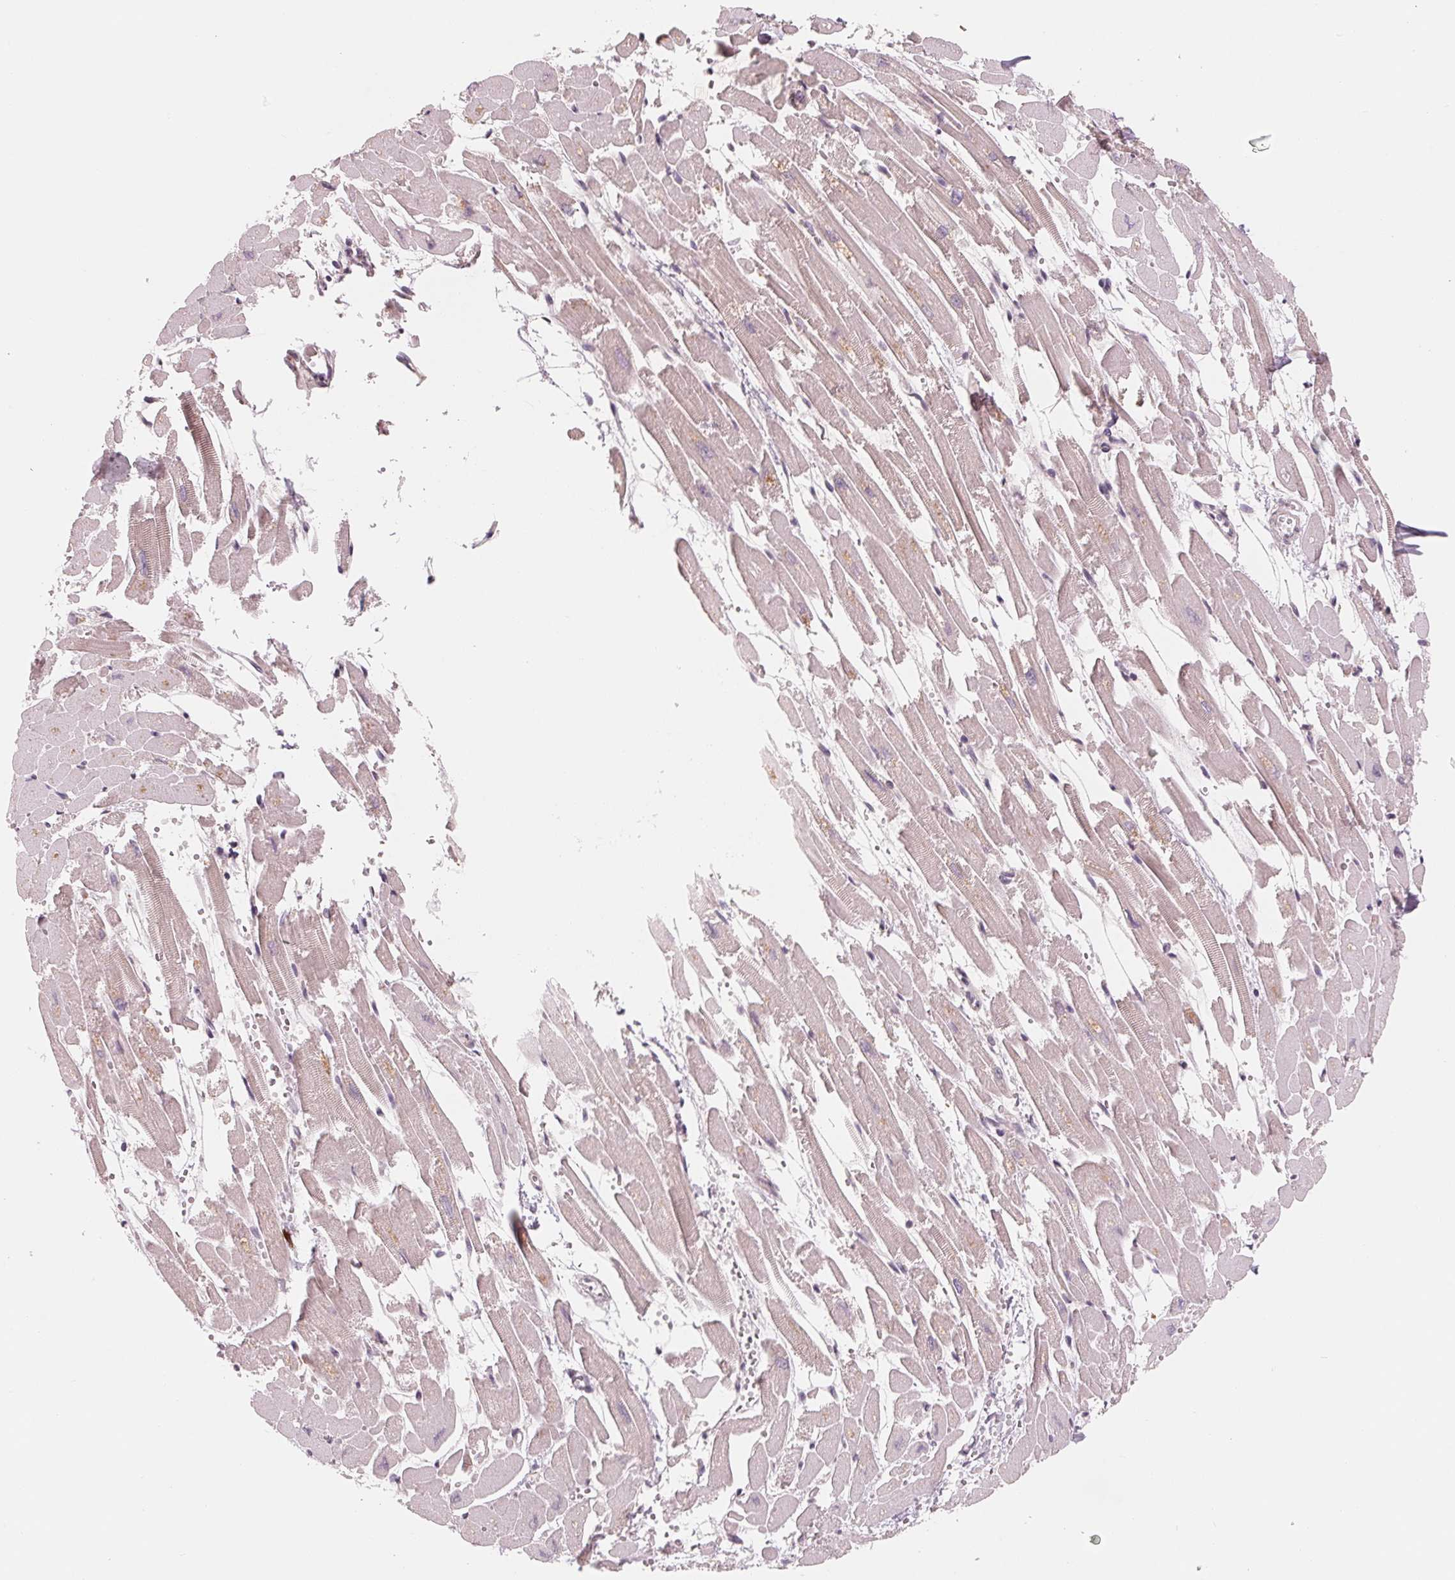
{"staining": {"intensity": "negative", "quantity": "none", "location": "none"}, "tissue": "heart muscle", "cell_type": "Cardiomyocytes", "image_type": "normal", "snomed": [{"axis": "morphology", "description": "Normal tissue, NOS"}, {"axis": "topography", "description": "Heart"}], "caption": "Immunohistochemistry histopathology image of normal heart muscle stained for a protein (brown), which shows no positivity in cardiomyocytes.", "gene": "GIGYF2", "patient": {"sex": "female", "age": 52}}